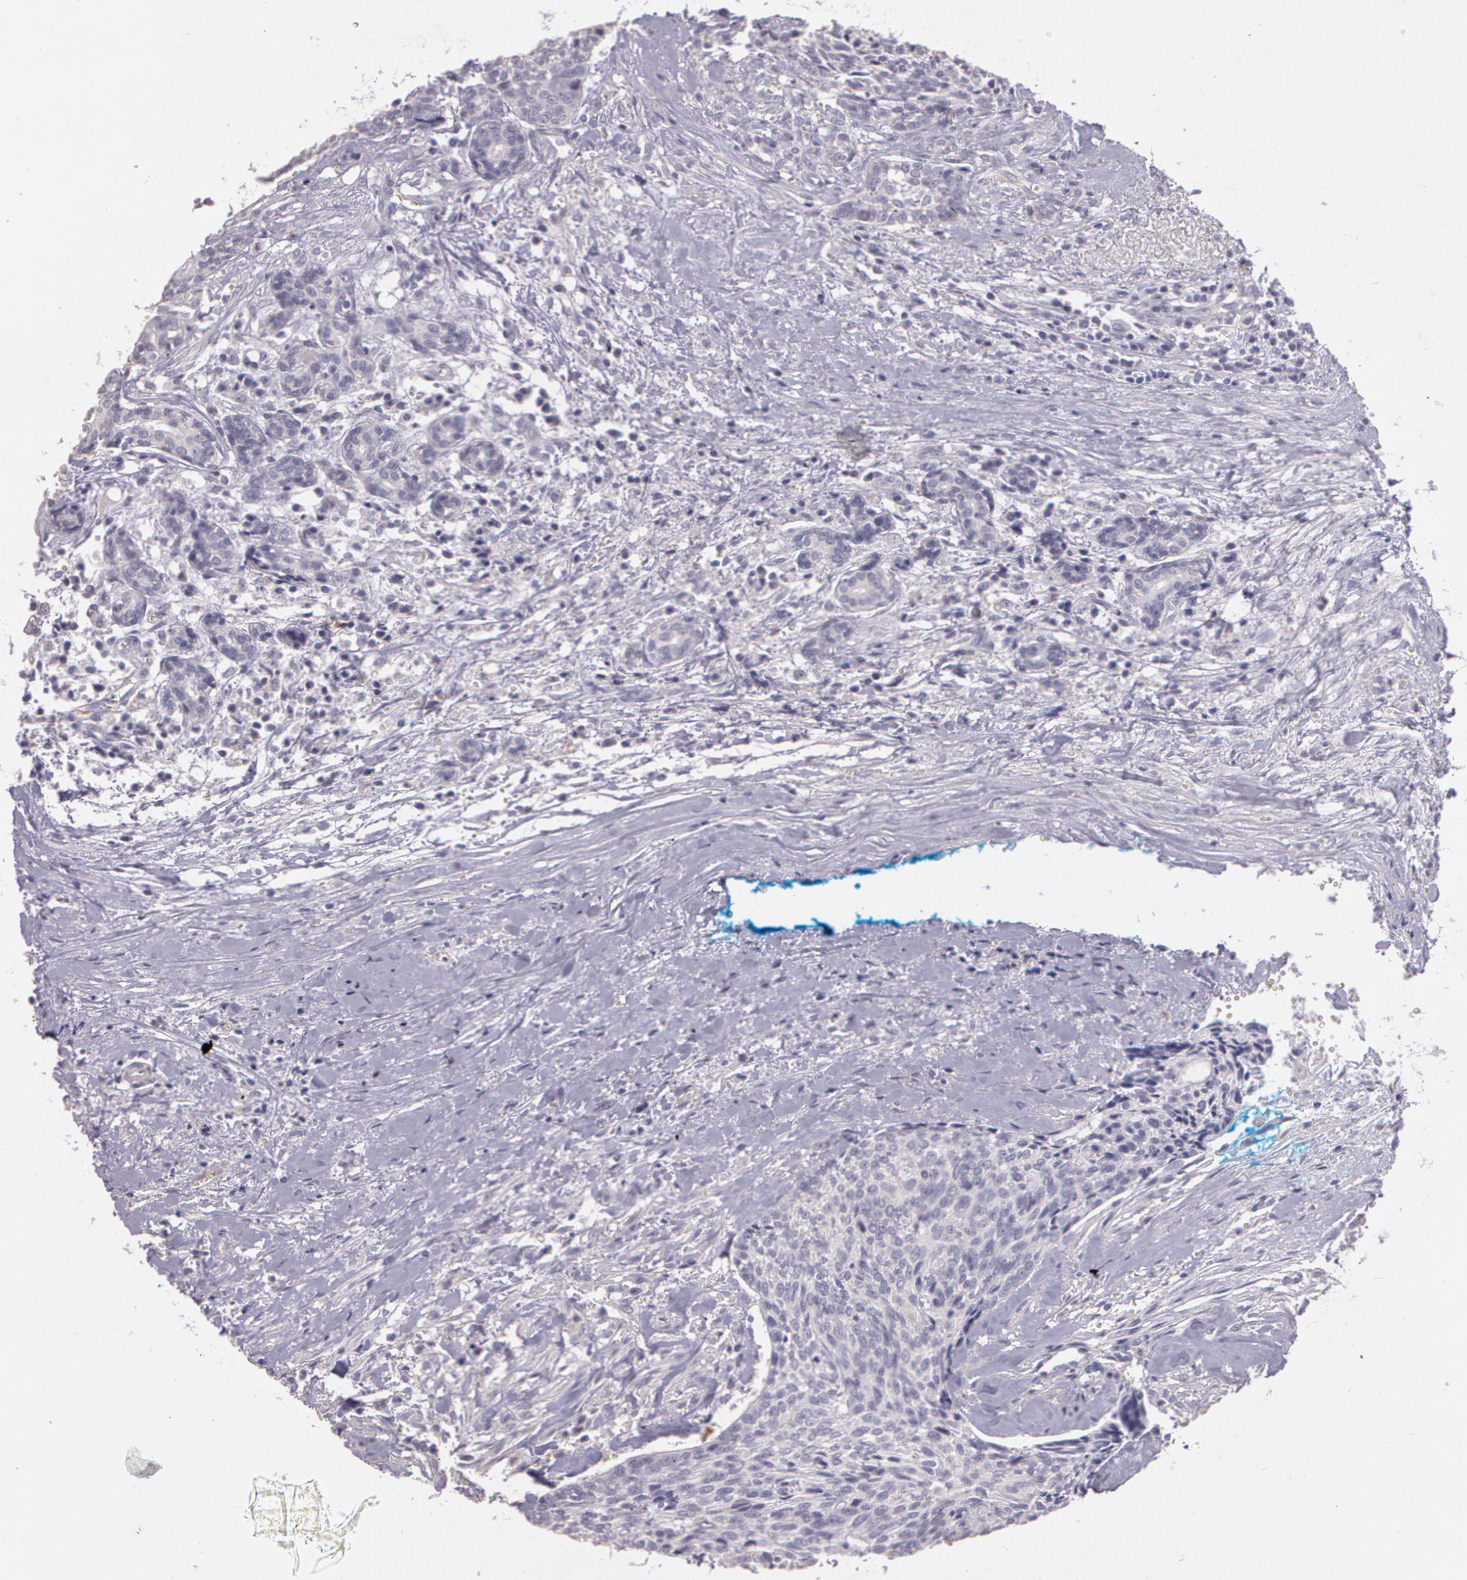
{"staining": {"intensity": "negative", "quantity": "none", "location": "none"}, "tissue": "head and neck cancer", "cell_type": "Tumor cells", "image_type": "cancer", "snomed": [{"axis": "morphology", "description": "Squamous cell carcinoma, NOS"}, {"axis": "topography", "description": "Salivary gland"}, {"axis": "topography", "description": "Head-Neck"}], "caption": "An IHC histopathology image of head and neck squamous cell carcinoma is shown. There is no staining in tumor cells of head and neck squamous cell carcinoma. (DAB IHC, high magnification).", "gene": "G2E3", "patient": {"sex": "male", "age": 70}}